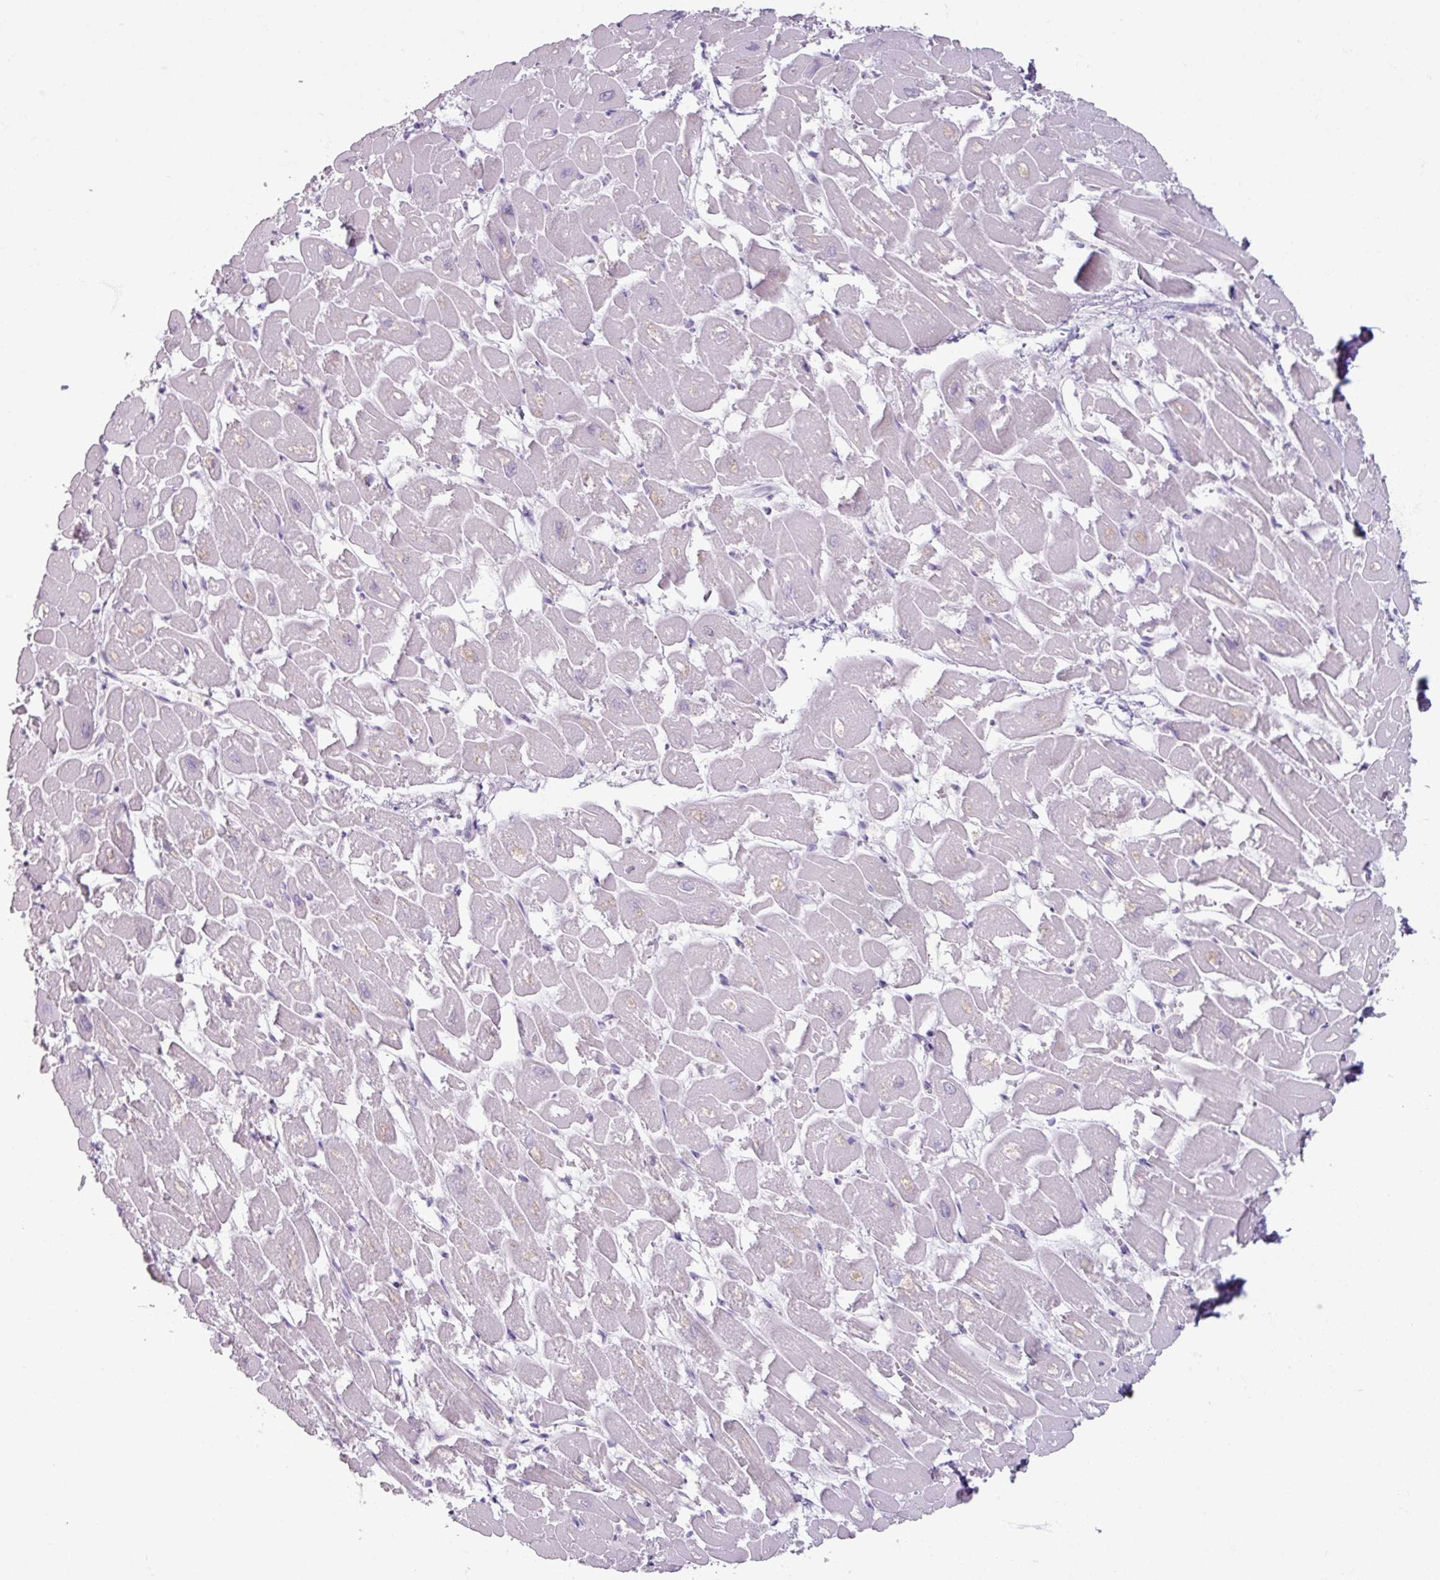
{"staining": {"intensity": "negative", "quantity": "none", "location": "none"}, "tissue": "heart muscle", "cell_type": "Cardiomyocytes", "image_type": "normal", "snomed": [{"axis": "morphology", "description": "Normal tissue, NOS"}, {"axis": "topography", "description": "Heart"}], "caption": "There is no significant positivity in cardiomyocytes of heart muscle. (DAB immunohistochemistry, high magnification).", "gene": "SLC27A5", "patient": {"sex": "male", "age": 54}}